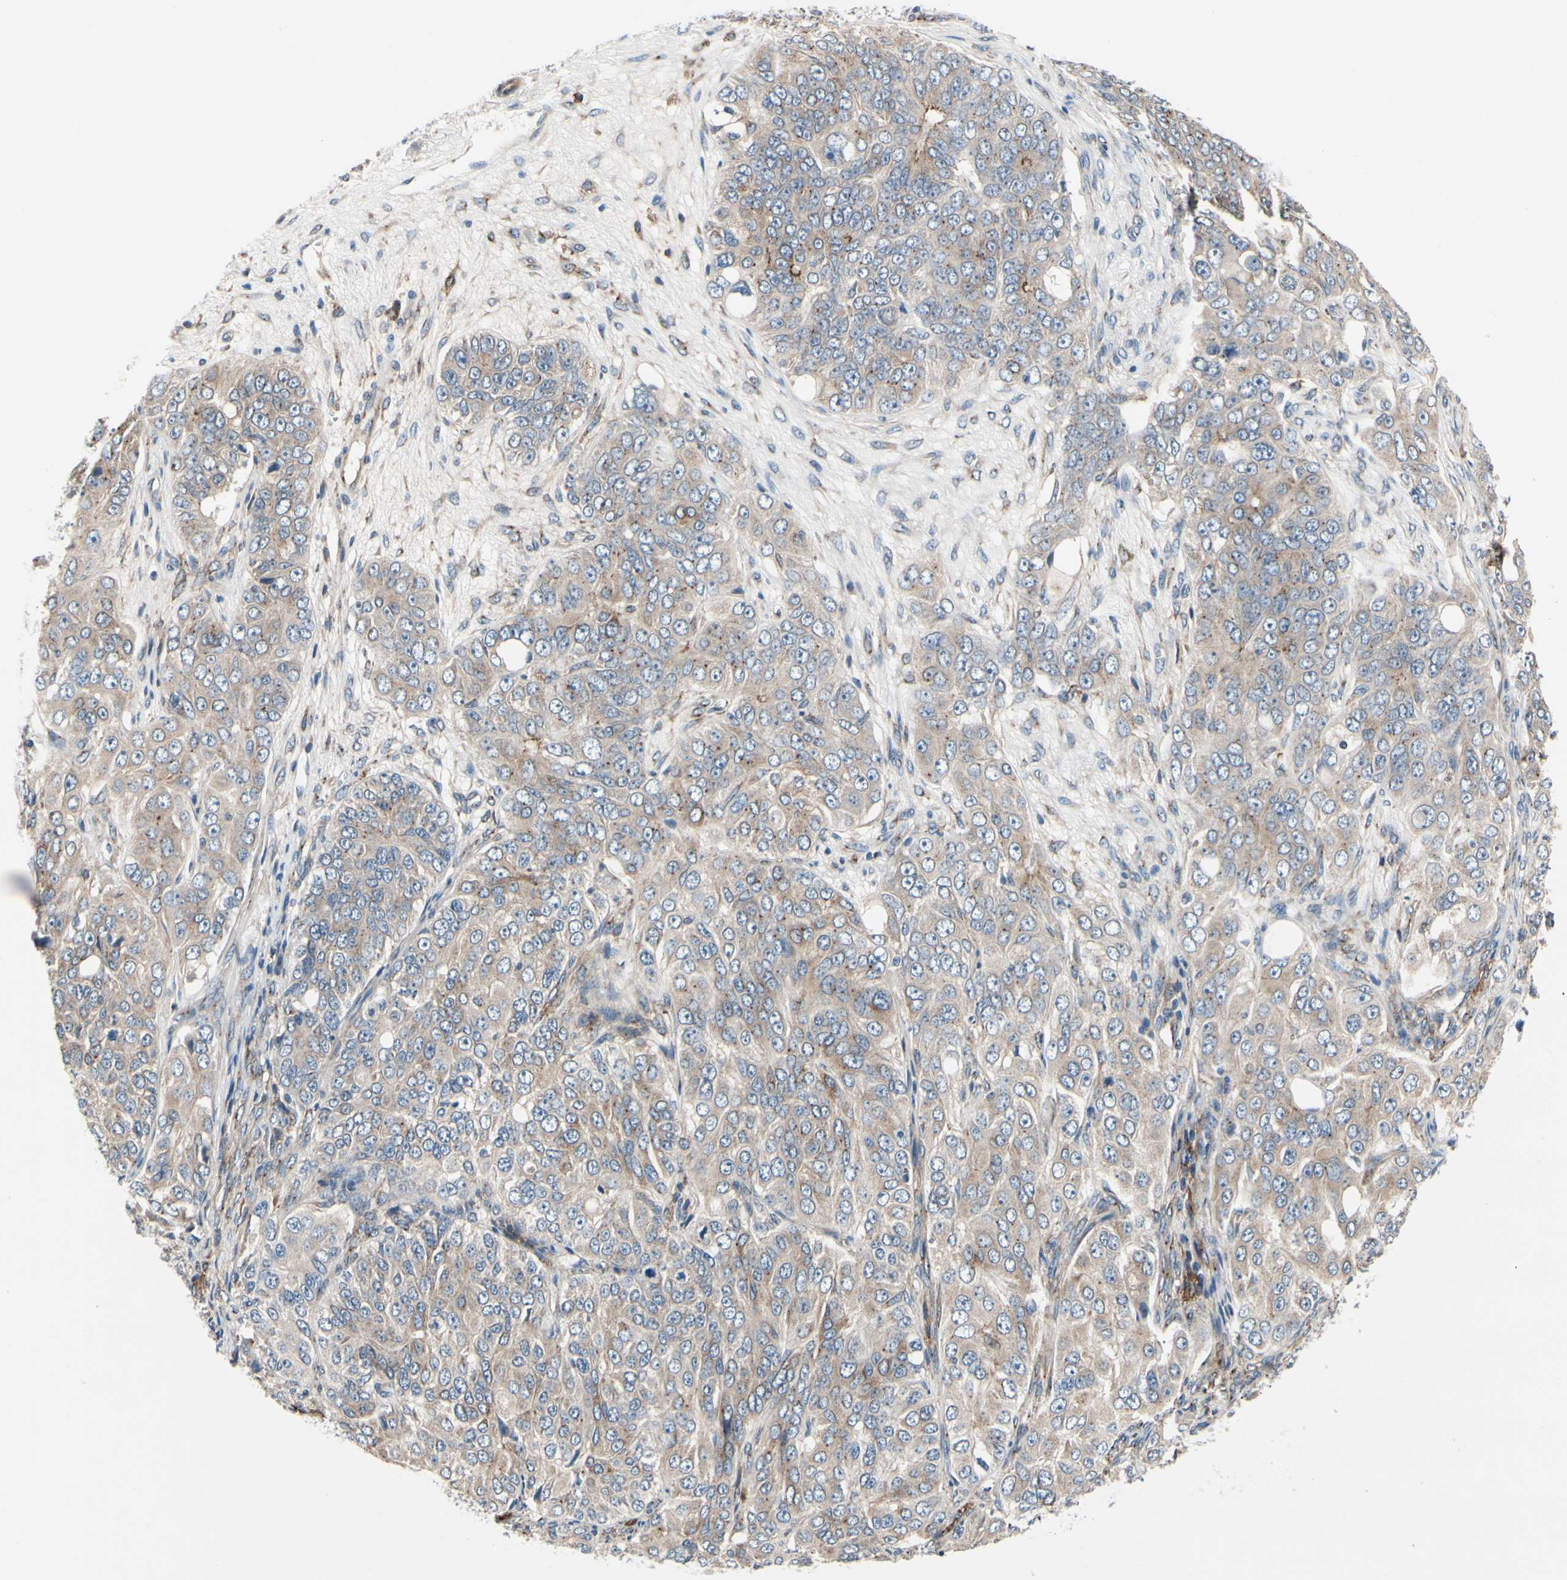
{"staining": {"intensity": "weak", "quantity": "25%-75%", "location": "cytoplasmic/membranous"}, "tissue": "ovarian cancer", "cell_type": "Tumor cells", "image_type": "cancer", "snomed": [{"axis": "morphology", "description": "Carcinoma, endometroid"}, {"axis": "topography", "description": "Ovary"}], "caption": "Endometroid carcinoma (ovarian) was stained to show a protein in brown. There is low levels of weak cytoplasmic/membranous expression in about 25%-75% of tumor cells.", "gene": "PRKAR2B", "patient": {"sex": "female", "age": 51}}